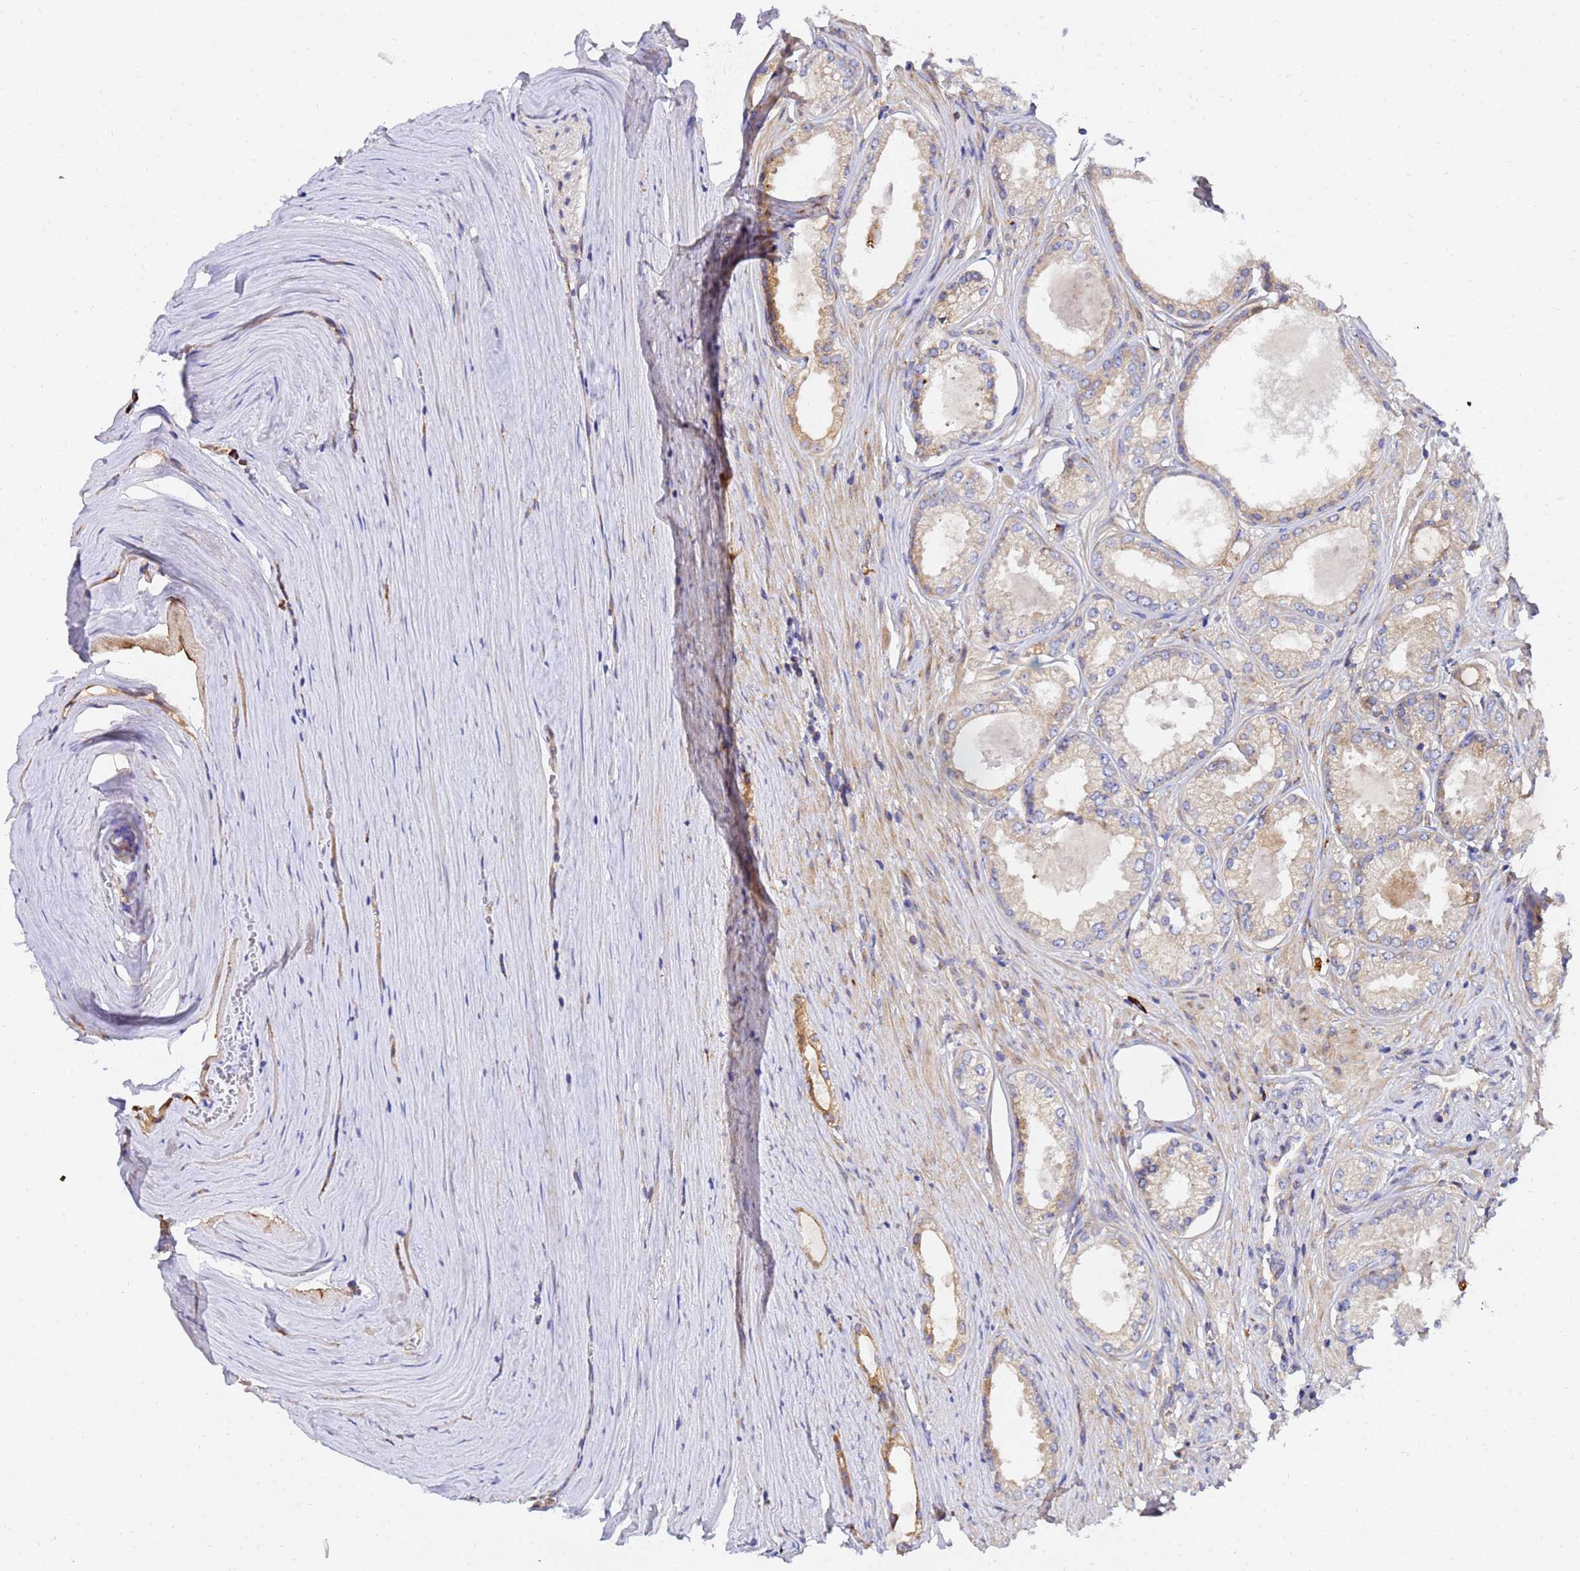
{"staining": {"intensity": "negative", "quantity": "none", "location": "none"}, "tissue": "prostate cancer", "cell_type": "Tumor cells", "image_type": "cancer", "snomed": [{"axis": "morphology", "description": "Adenocarcinoma, High grade"}, {"axis": "topography", "description": "Prostate"}], "caption": "The histopathology image exhibits no significant expression in tumor cells of high-grade adenocarcinoma (prostate).", "gene": "POM121", "patient": {"sex": "male", "age": 68}}